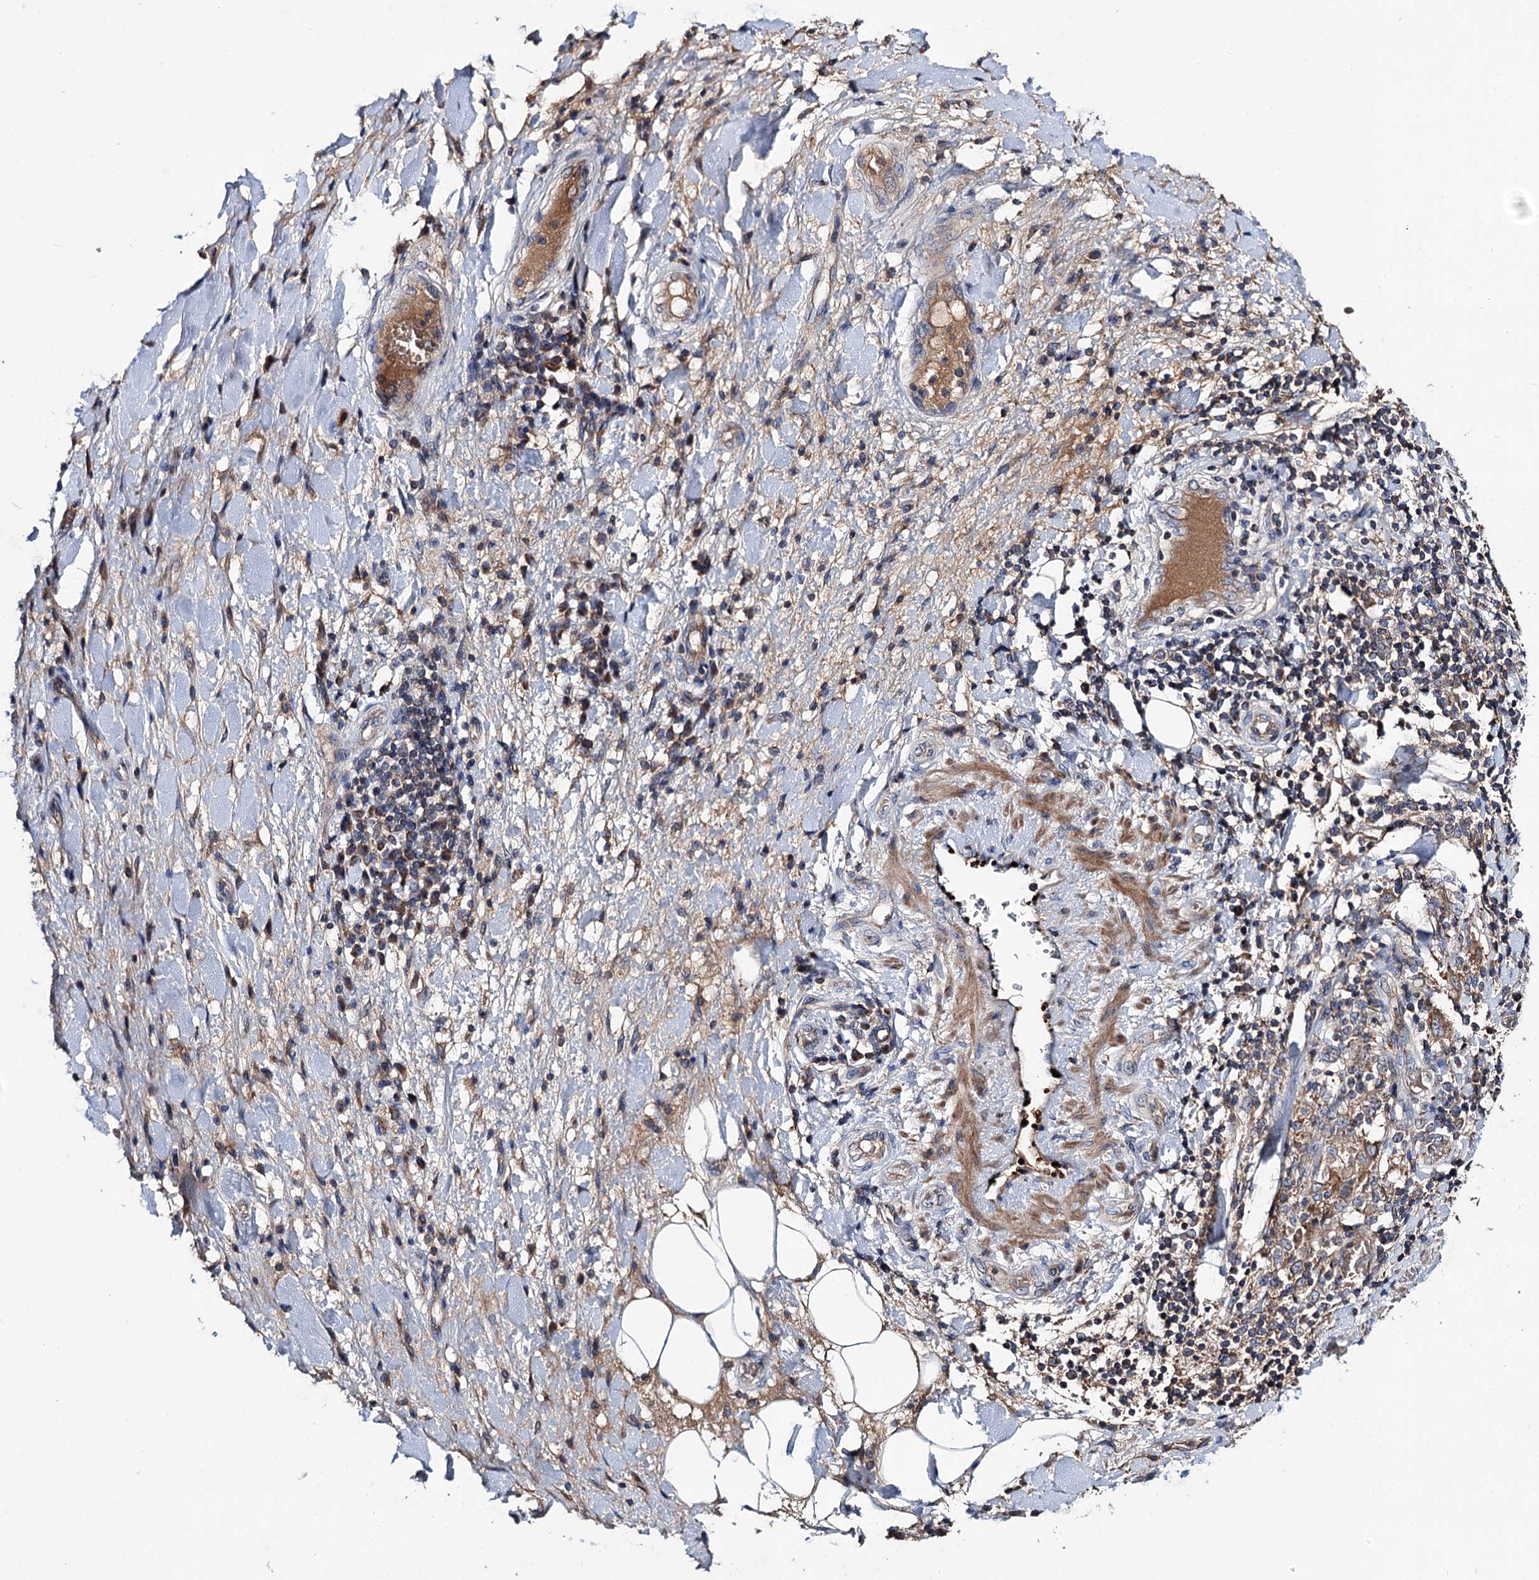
{"staining": {"intensity": "moderate", "quantity": "25%-75%", "location": "nuclear"}, "tissue": "adipose tissue", "cell_type": "Adipocytes", "image_type": "normal", "snomed": [{"axis": "morphology", "description": "Normal tissue, NOS"}, {"axis": "morphology", "description": "Squamous cell carcinoma, NOS"}, {"axis": "topography", "description": "Lymph node"}, {"axis": "topography", "description": "Bronchus"}, {"axis": "topography", "description": "Lung"}], "caption": "This micrograph displays immunohistochemistry (IHC) staining of normal human adipose tissue, with medium moderate nuclear staining in about 25%-75% of adipocytes.", "gene": "CLPB", "patient": {"sex": "male", "age": 66}}